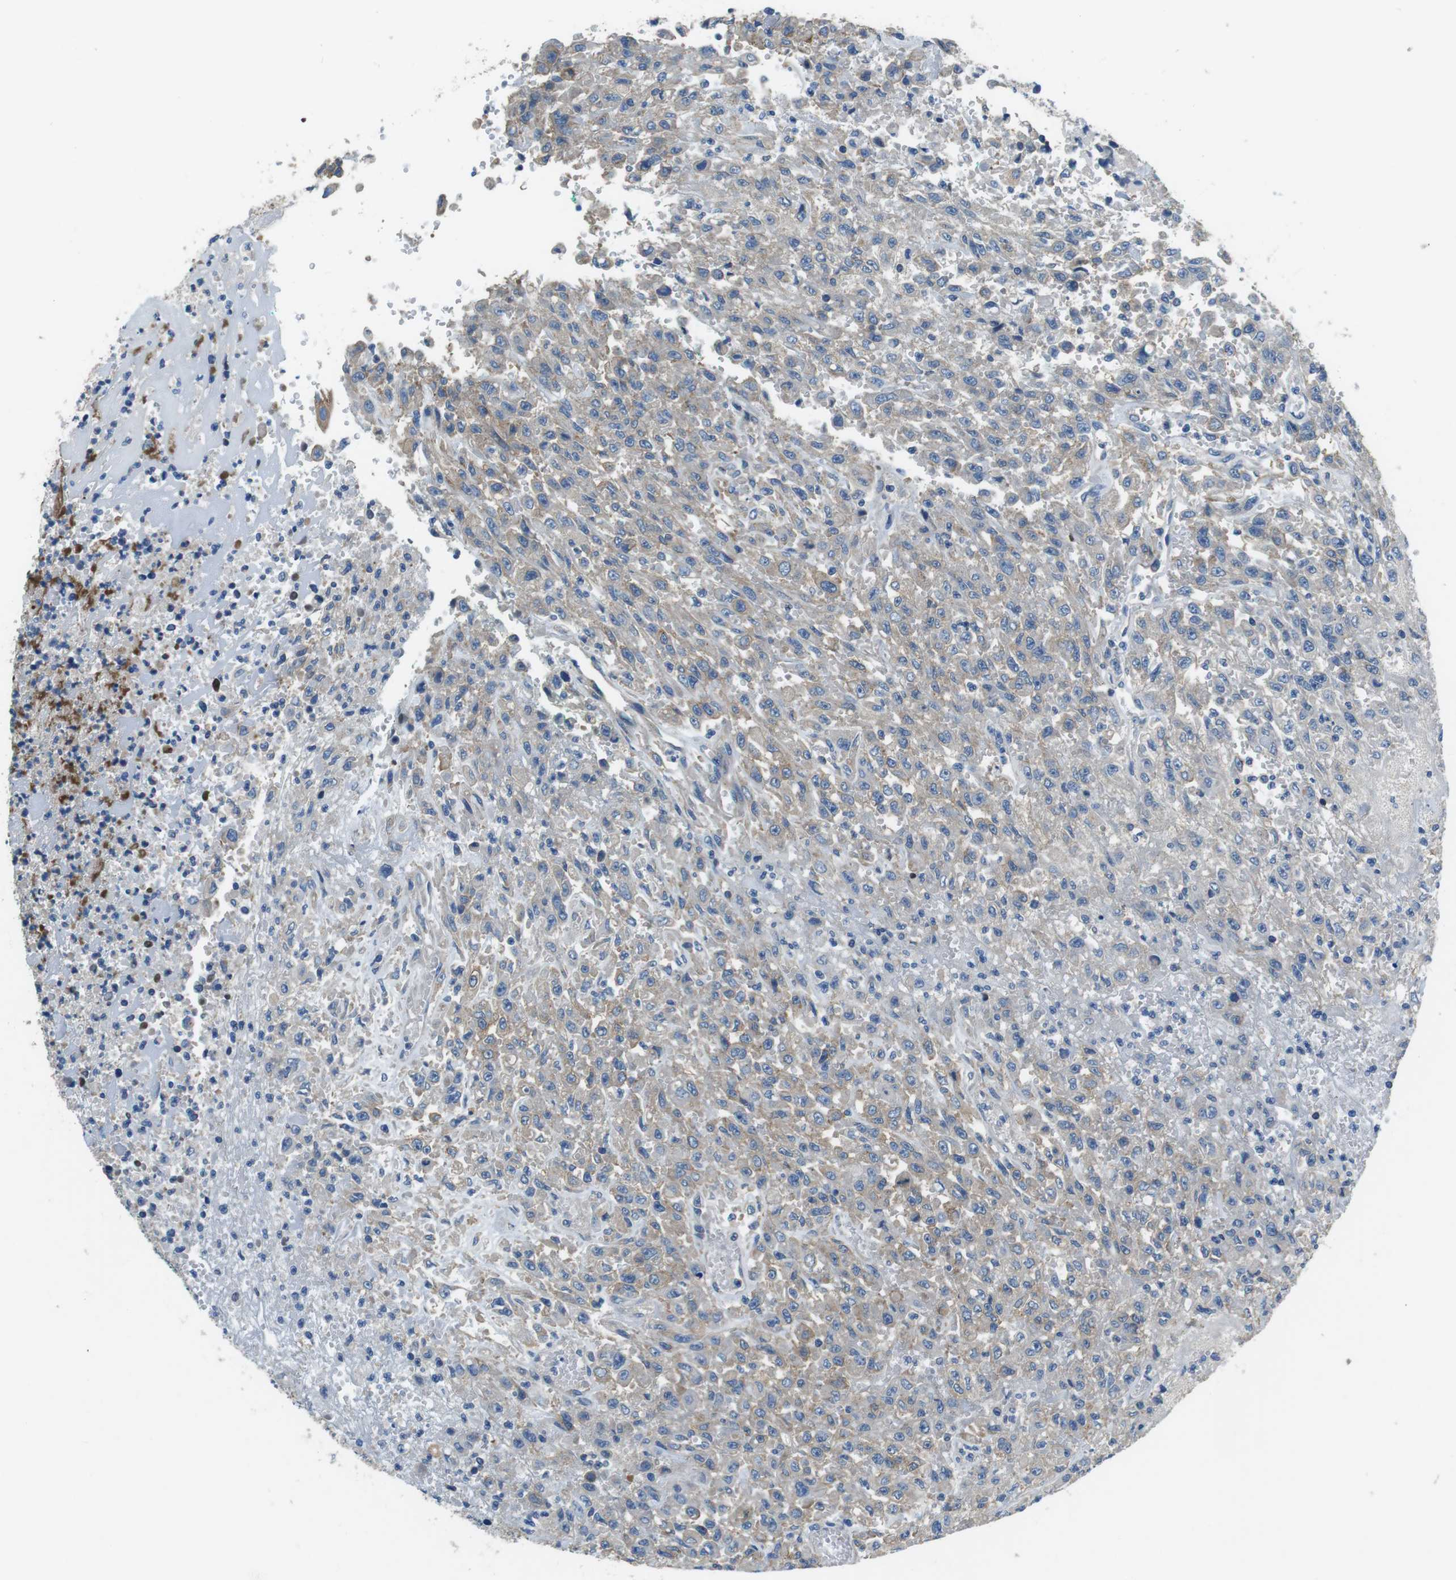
{"staining": {"intensity": "weak", "quantity": "25%-75%", "location": "cytoplasmic/membranous"}, "tissue": "urothelial cancer", "cell_type": "Tumor cells", "image_type": "cancer", "snomed": [{"axis": "morphology", "description": "Urothelial carcinoma, High grade"}, {"axis": "topography", "description": "Urinary bladder"}], "caption": "Urothelial cancer stained with a brown dye displays weak cytoplasmic/membranous positive positivity in approximately 25%-75% of tumor cells.", "gene": "DENND4C", "patient": {"sex": "male", "age": 46}}